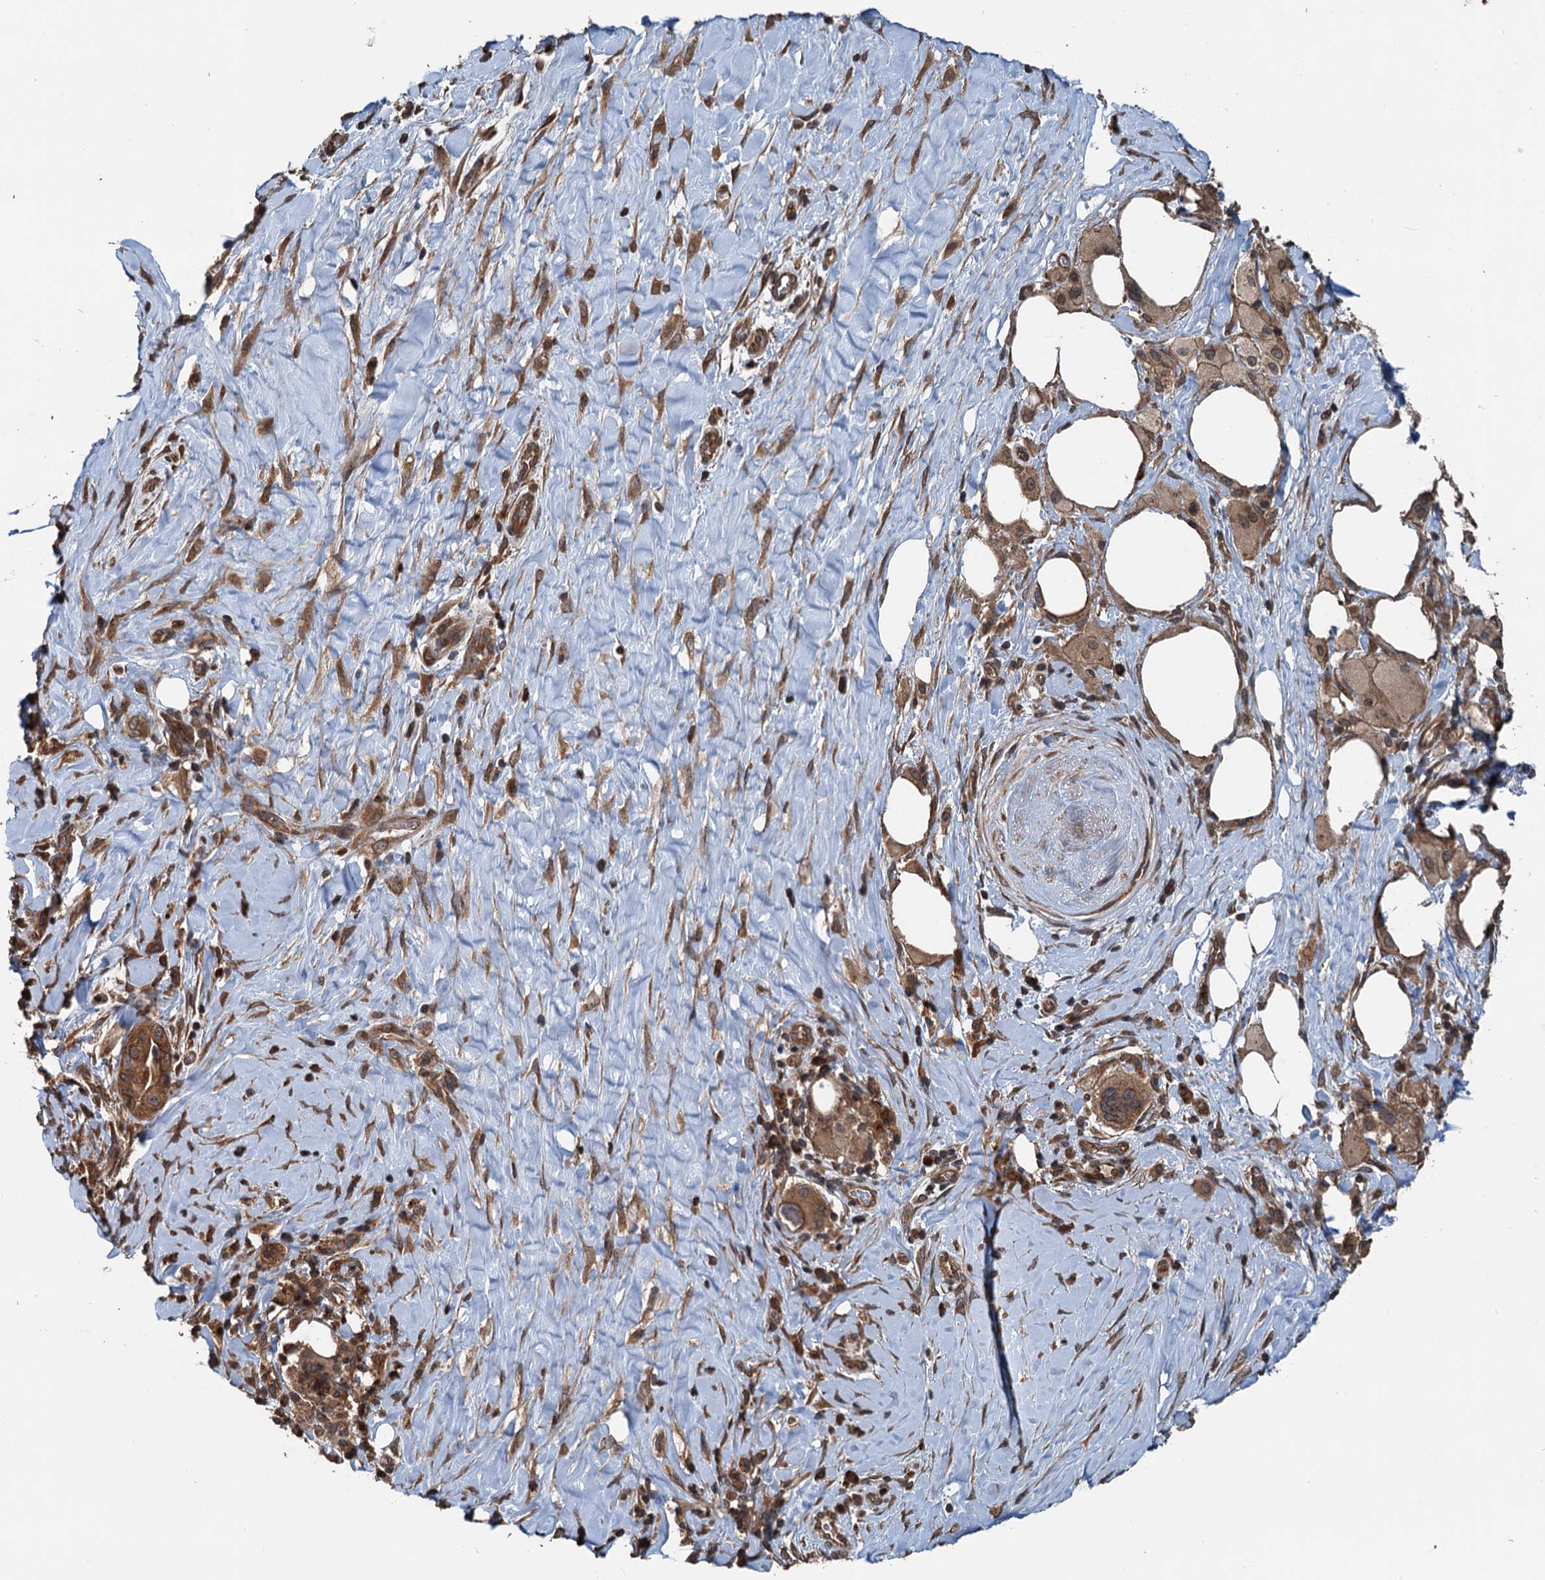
{"staining": {"intensity": "moderate", "quantity": ">75%", "location": "cytoplasmic/membranous"}, "tissue": "pancreatic cancer", "cell_type": "Tumor cells", "image_type": "cancer", "snomed": [{"axis": "morphology", "description": "Adenocarcinoma, NOS"}, {"axis": "topography", "description": "Pancreas"}], "caption": "A brown stain shows moderate cytoplasmic/membranous expression of a protein in human pancreatic adenocarcinoma tumor cells.", "gene": "N4BP2L2", "patient": {"sex": "male", "age": 58}}